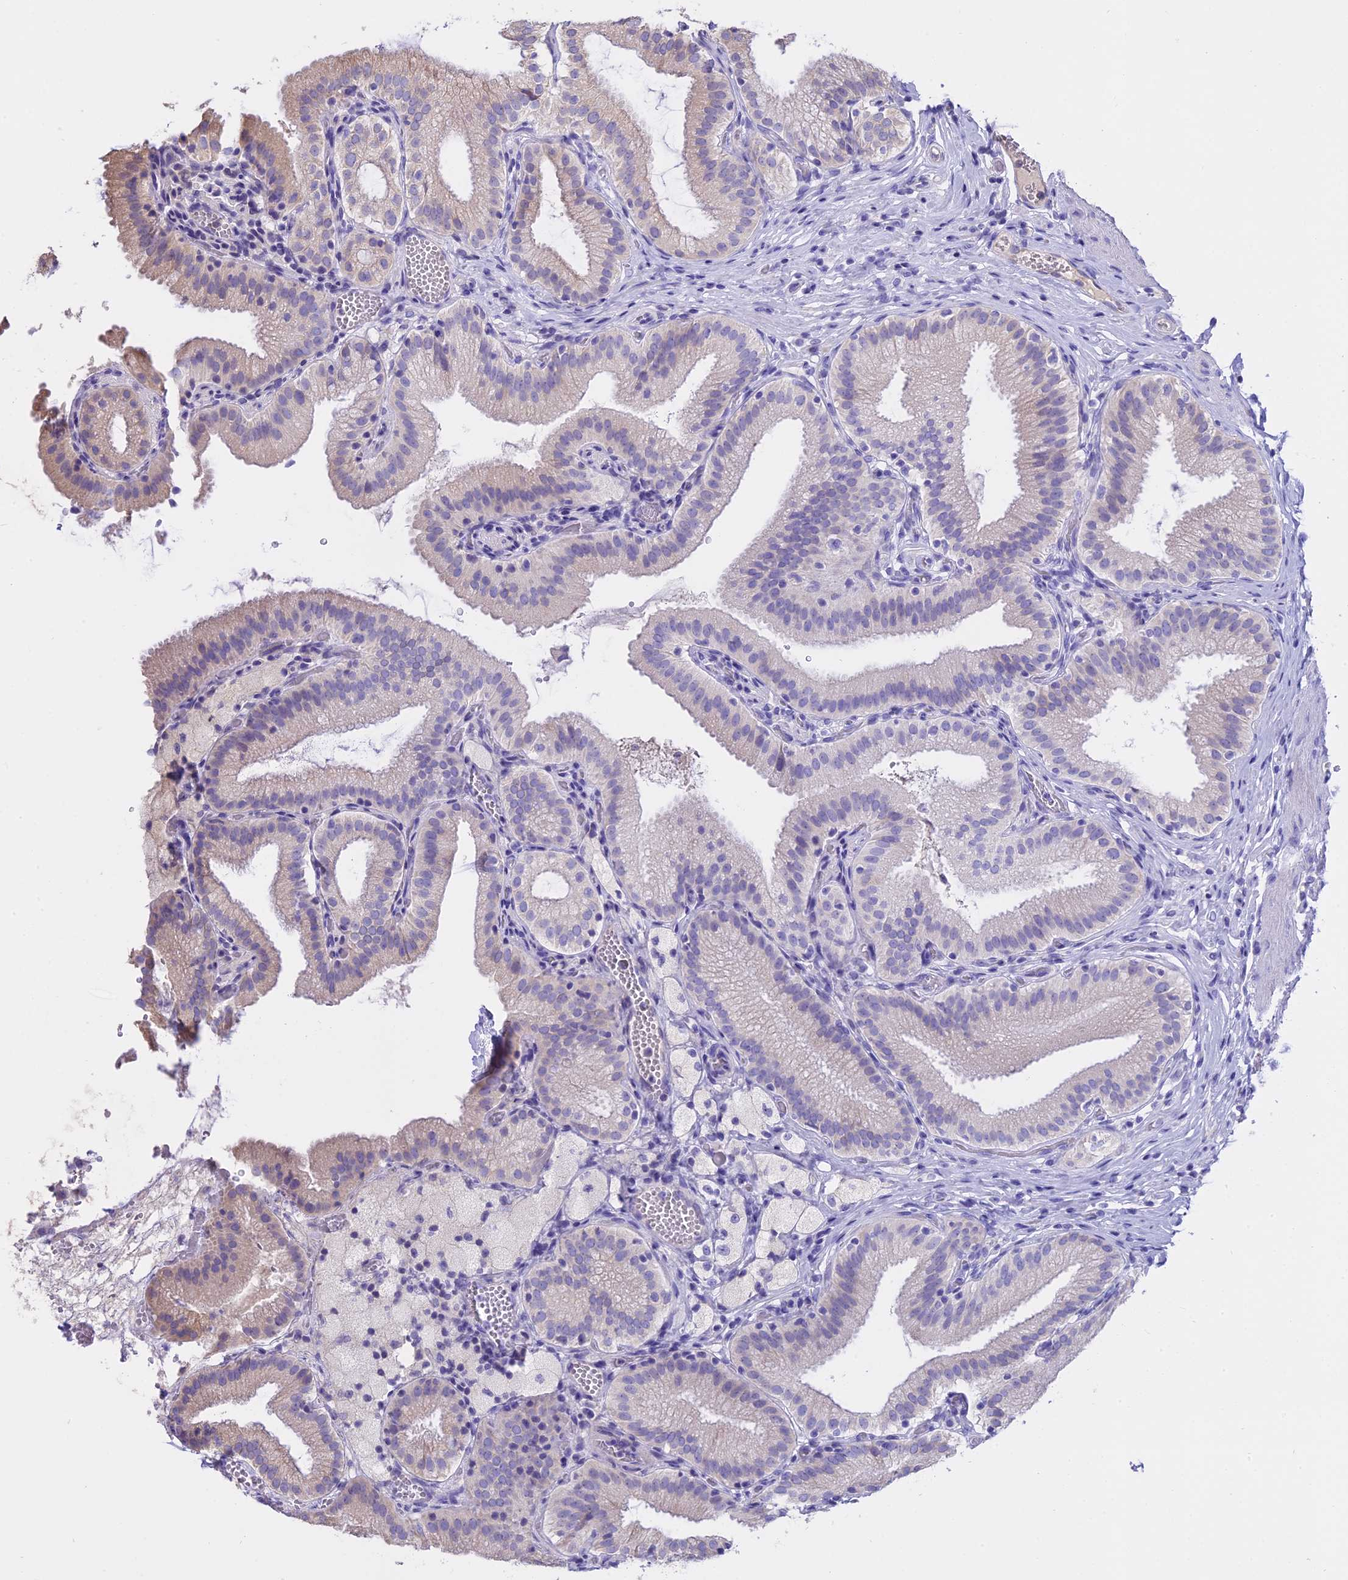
{"staining": {"intensity": "negative", "quantity": "none", "location": "none"}, "tissue": "gallbladder", "cell_type": "Glandular cells", "image_type": "normal", "snomed": [{"axis": "morphology", "description": "Normal tissue, NOS"}, {"axis": "topography", "description": "Gallbladder"}], "caption": "High magnification brightfield microscopy of normal gallbladder stained with DAB (brown) and counterstained with hematoxylin (blue): glandular cells show no significant expression.", "gene": "WFDC2", "patient": {"sex": "male", "age": 54}}